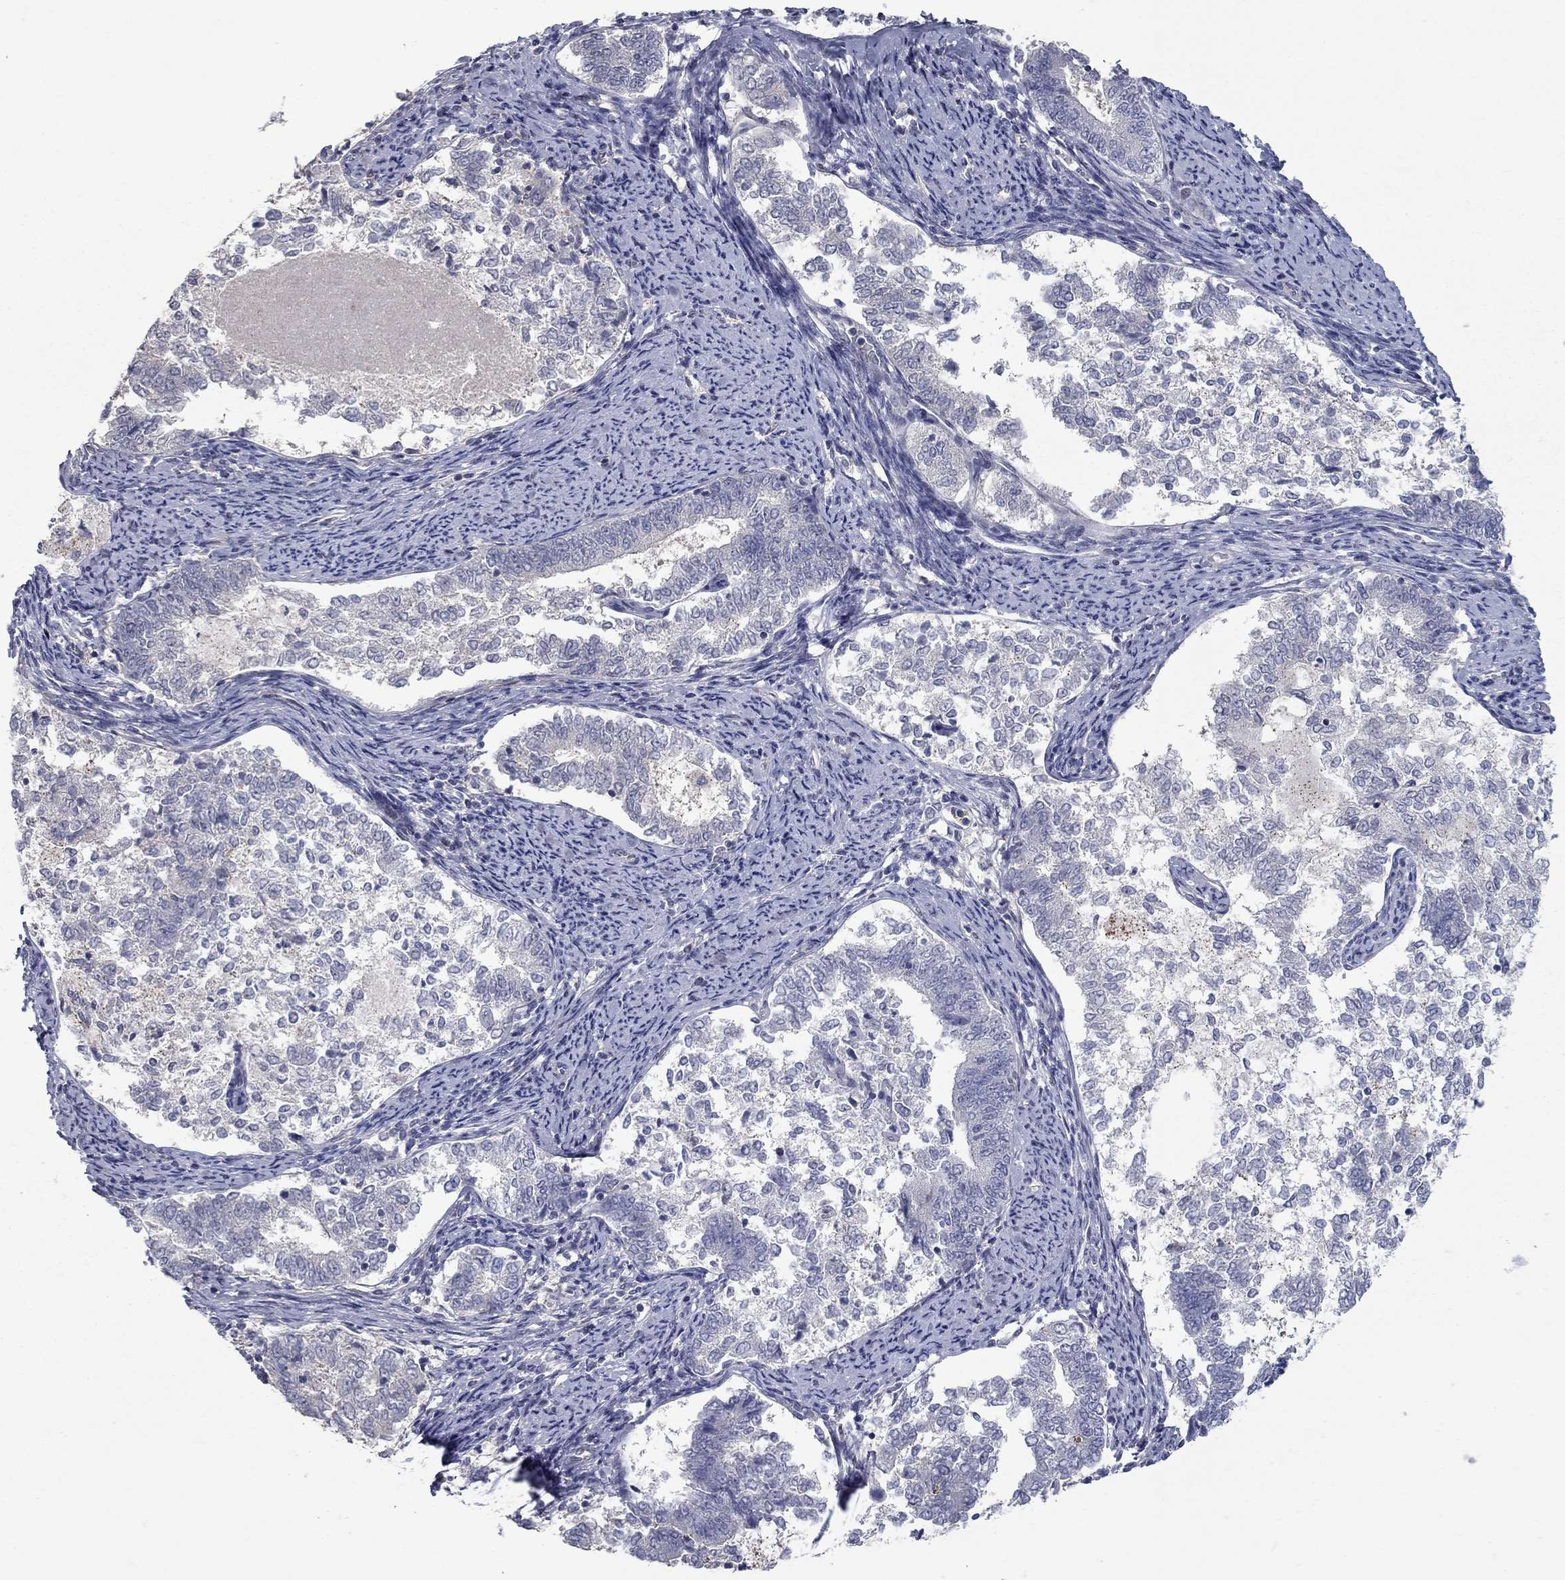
{"staining": {"intensity": "negative", "quantity": "none", "location": "none"}, "tissue": "endometrial cancer", "cell_type": "Tumor cells", "image_type": "cancer", "snomed": [{"axis": "morphology", "description": "Adenocarcinoma, NOS"}, {"axis": "topography", "description": "Endometrium"}], "caption": "A histopathology image of endometrial cancer stained for a protein displays no brown staining in tumor cells.", "gene": "DUSP7", "patient": {"sex": "female", "age": 65}}